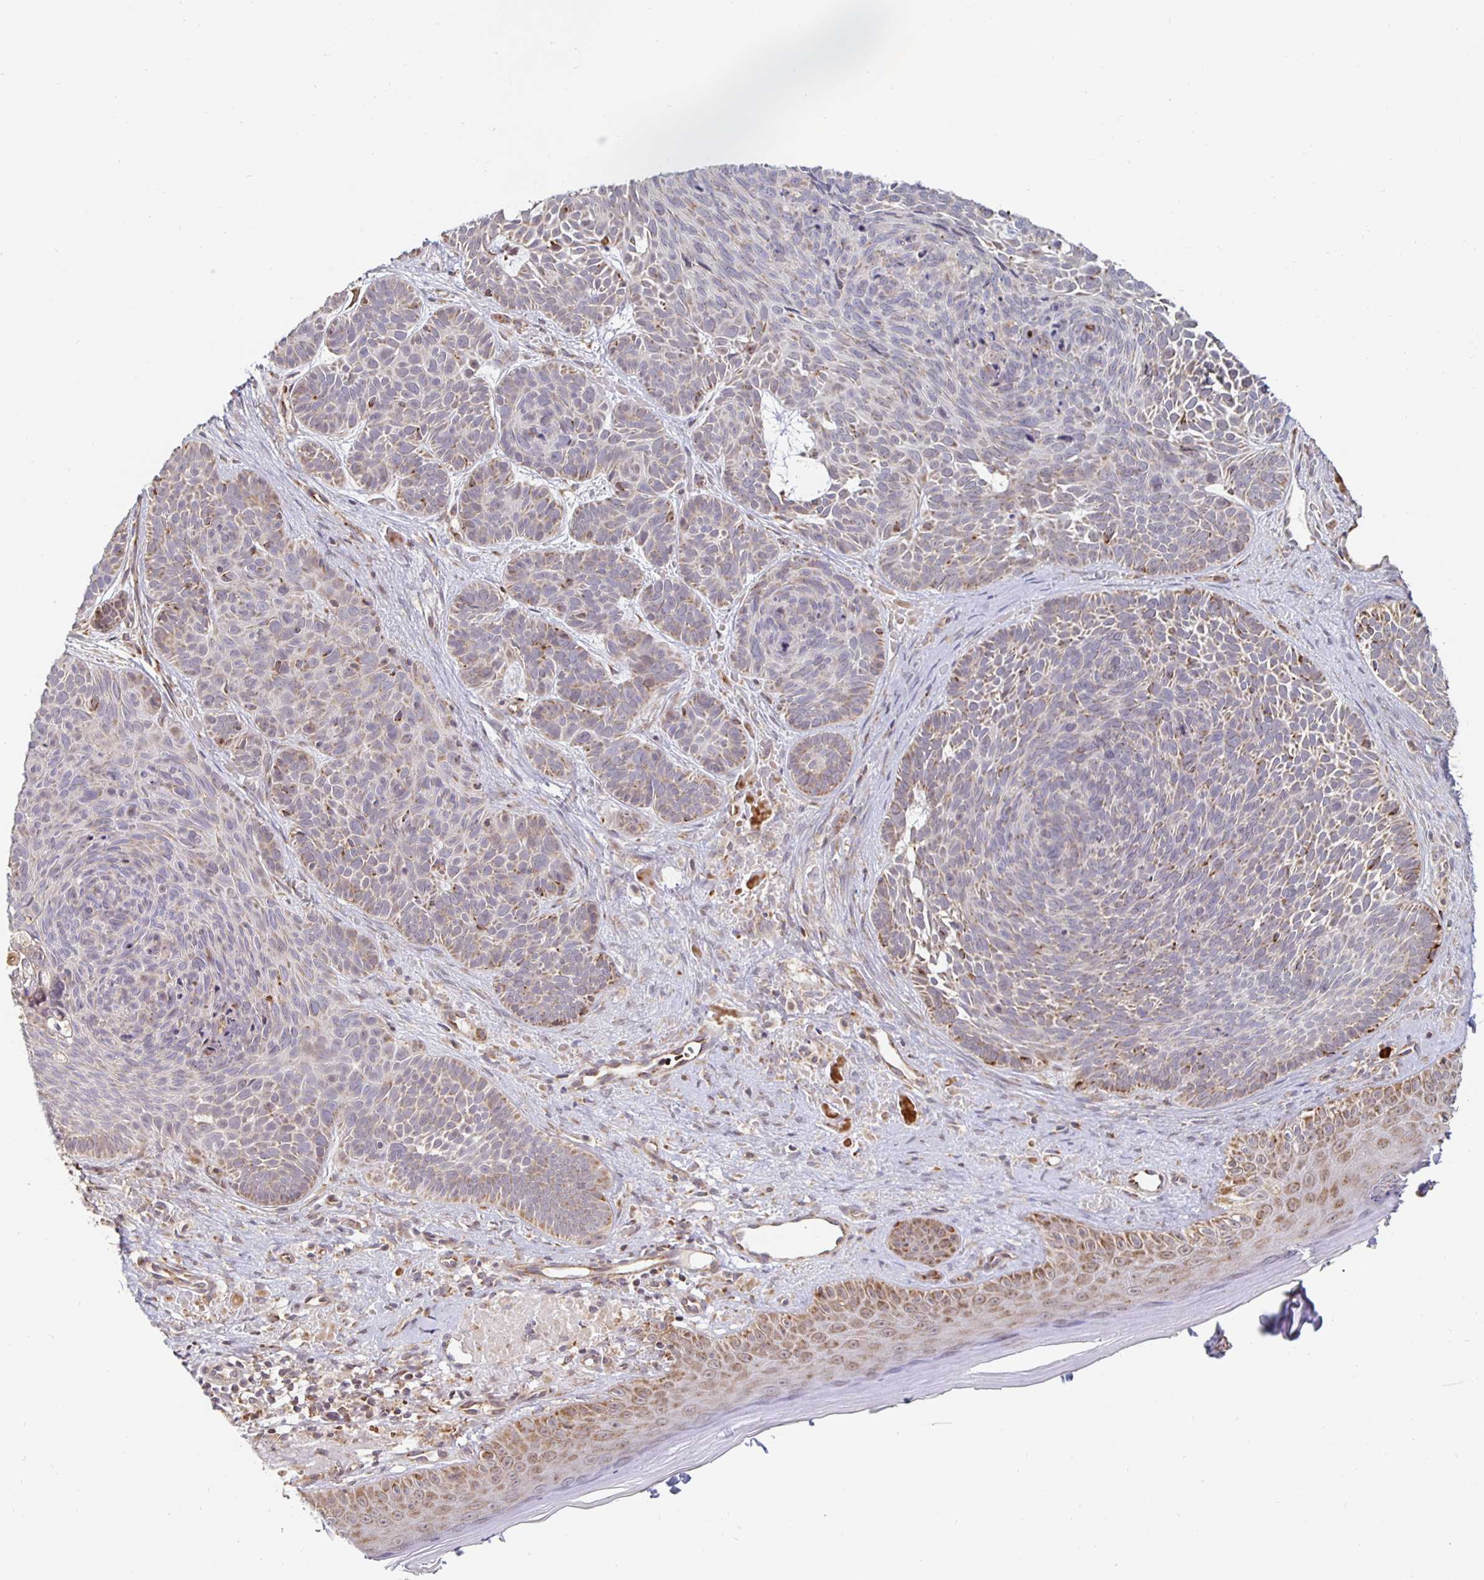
{"staining": {"intensity": "weak", "quantity": "25%-75%", "location": "cytoplasmic/membranous"}, "tissue": "skin cancer", "cell_type": "Tumor cells", "image_type": "cancer", "snomed": [{"axis": "morphology", "description": "Basal cell carcinoma"}, {"axis": "topography", "description": "Skin"}], "caption": "DAB (3,3'-diaminobenzidine) immunohistochemical staining of human skin basal cell carcinoma reveals weak cytoplasmic/membranous protein expression in approximately 25%-75% of tumor cells. The staining was performed using DAB (3,3'-diaminobenzidine), with brown indicating positive protein expression. Nuclei are stained blue with hematoxylin.", "gene": "MRPL28", "patient": {"sex": "male", "age": 81}}